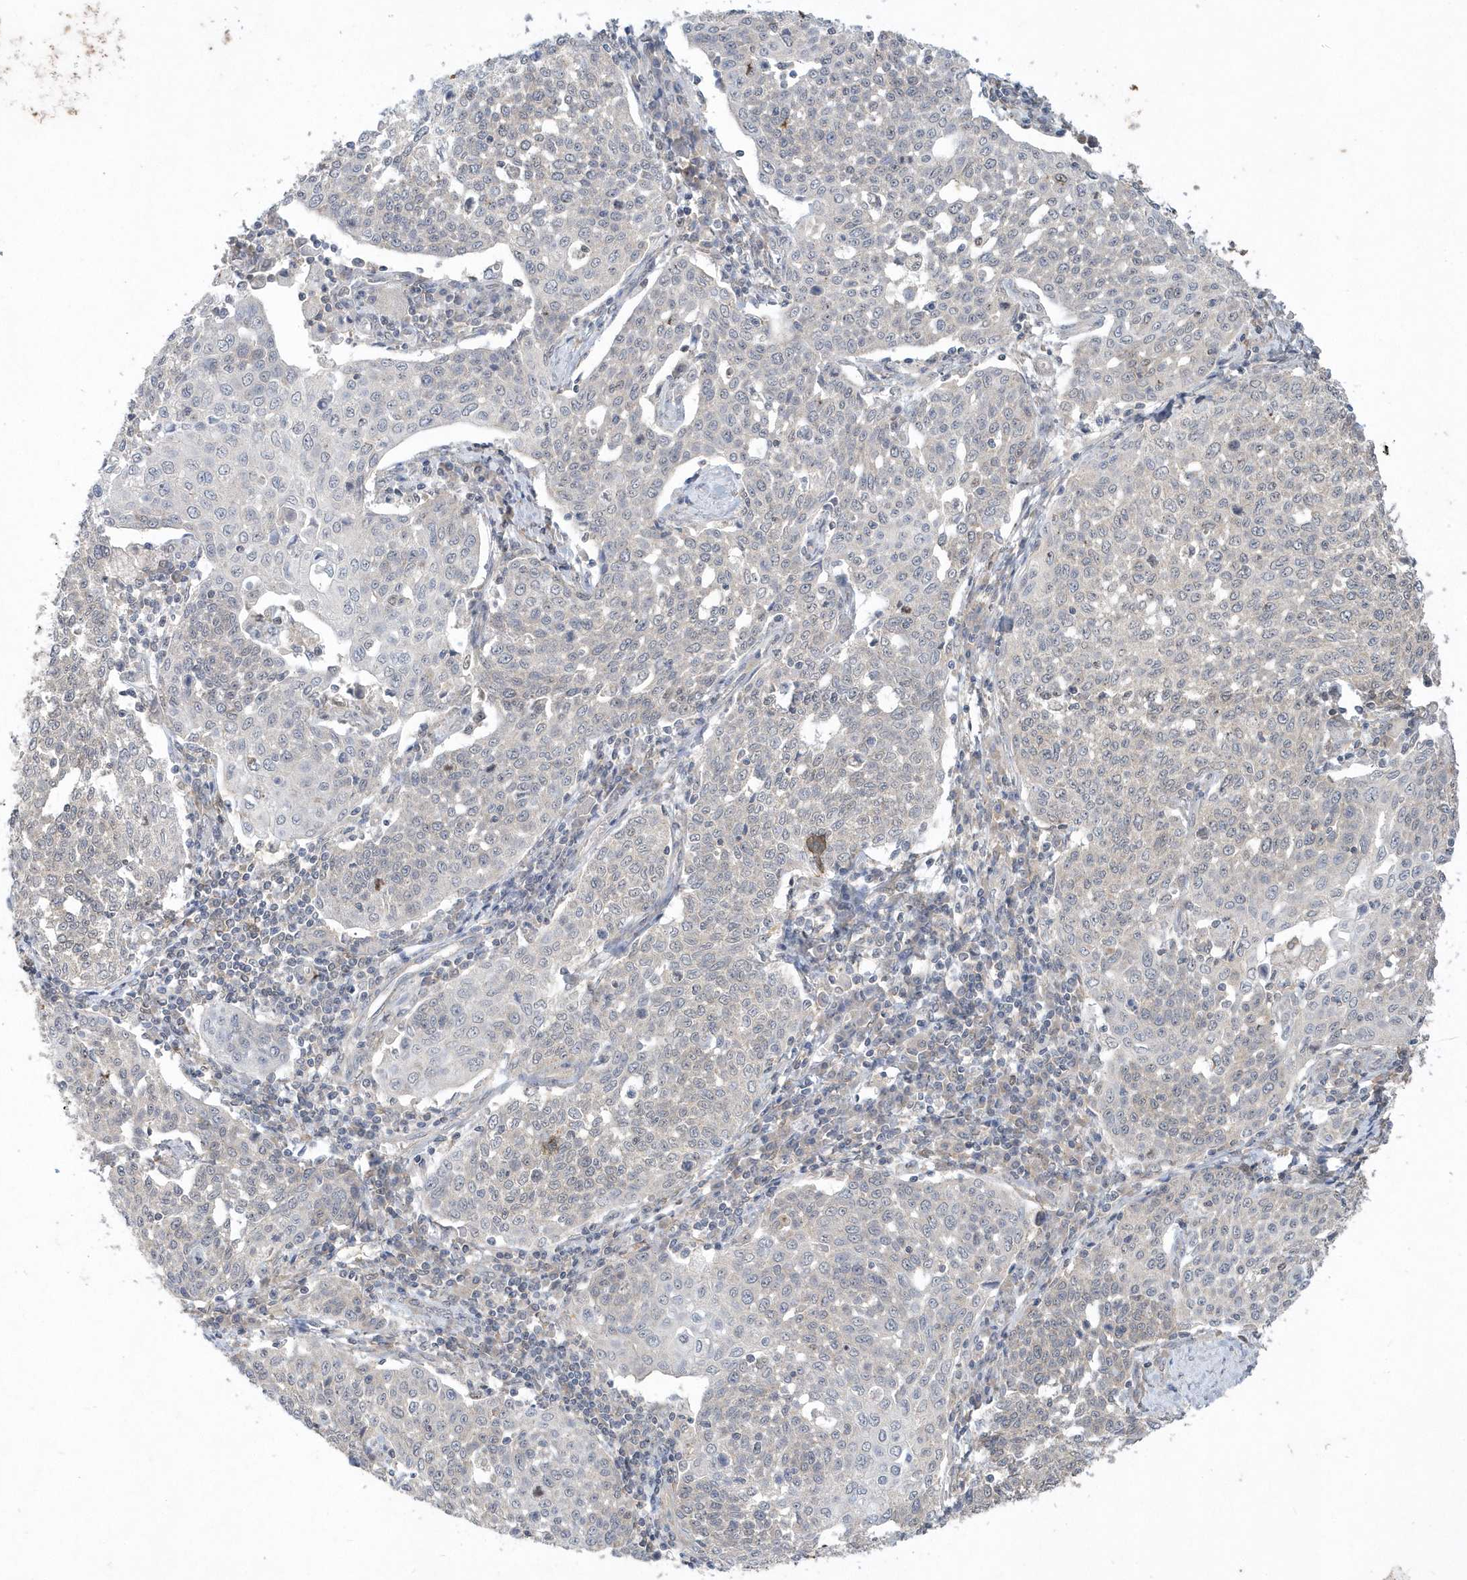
{"staining": {"intensity": "weak", "quantity": "<25%", "location": "cytoplasmic/membranous"}, "tissue": "cervical cancer", "cell_type": "Tumor cells", "image_type": "cancer", "snomed": [{"axis": "morphology", "description": "Squamous cell carcinoma, NOS"}, {"axis": "topography", "description": "Cervix"}], "caption": "Micrograph shows no protein positivity in tumor cells of cervical cancer (squamous cell carcinoma) tissue.", "gene": "AKR7A2", "patient": {"sex": "female", "age": 34}}